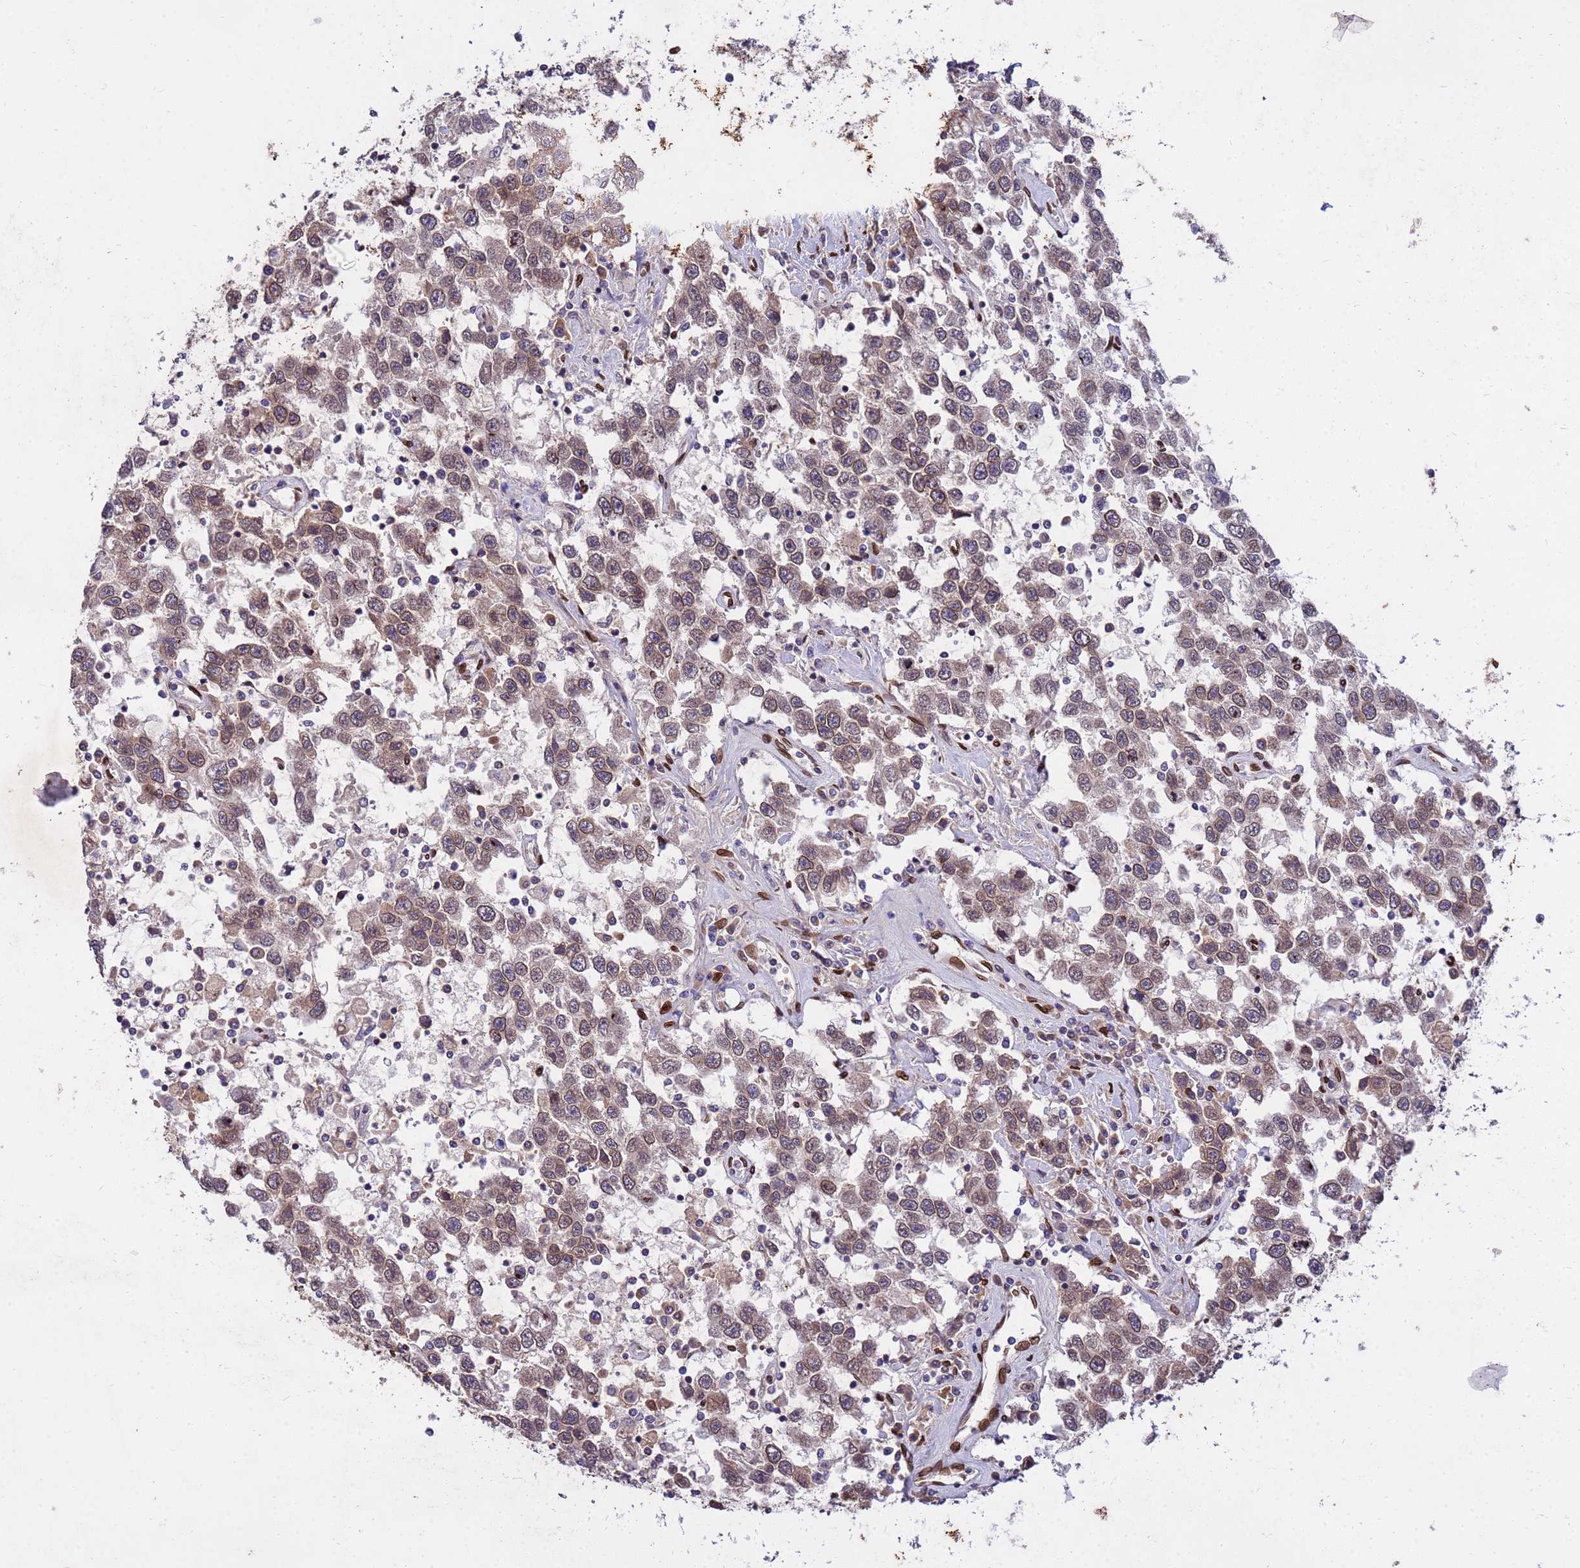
{"staining": {"intensity": "moderate", "quantity": "25%-75%", "location": "cytoplasmic/membranous,nuclear"}, "tissue": "testis cancer", "cell_type": "Tumor cells", "image_type": "cancer", "snomed": [{"axis": "morphology", "description": "Seminoma, NOS"}, {"axis": "topography", "description": "Testis"}], "caption": "An image of human testis seminoma stained for a protein demonstrates moderate cytoplasmic/membranous and nuclear brown staining in tumor cells. (Stains: DAB in brown, nuclei in blue, Microscopy: brightfield microscopy at high magnification).", "gene": "GPR135", "patient": {"sex": "male", "age": 41}}